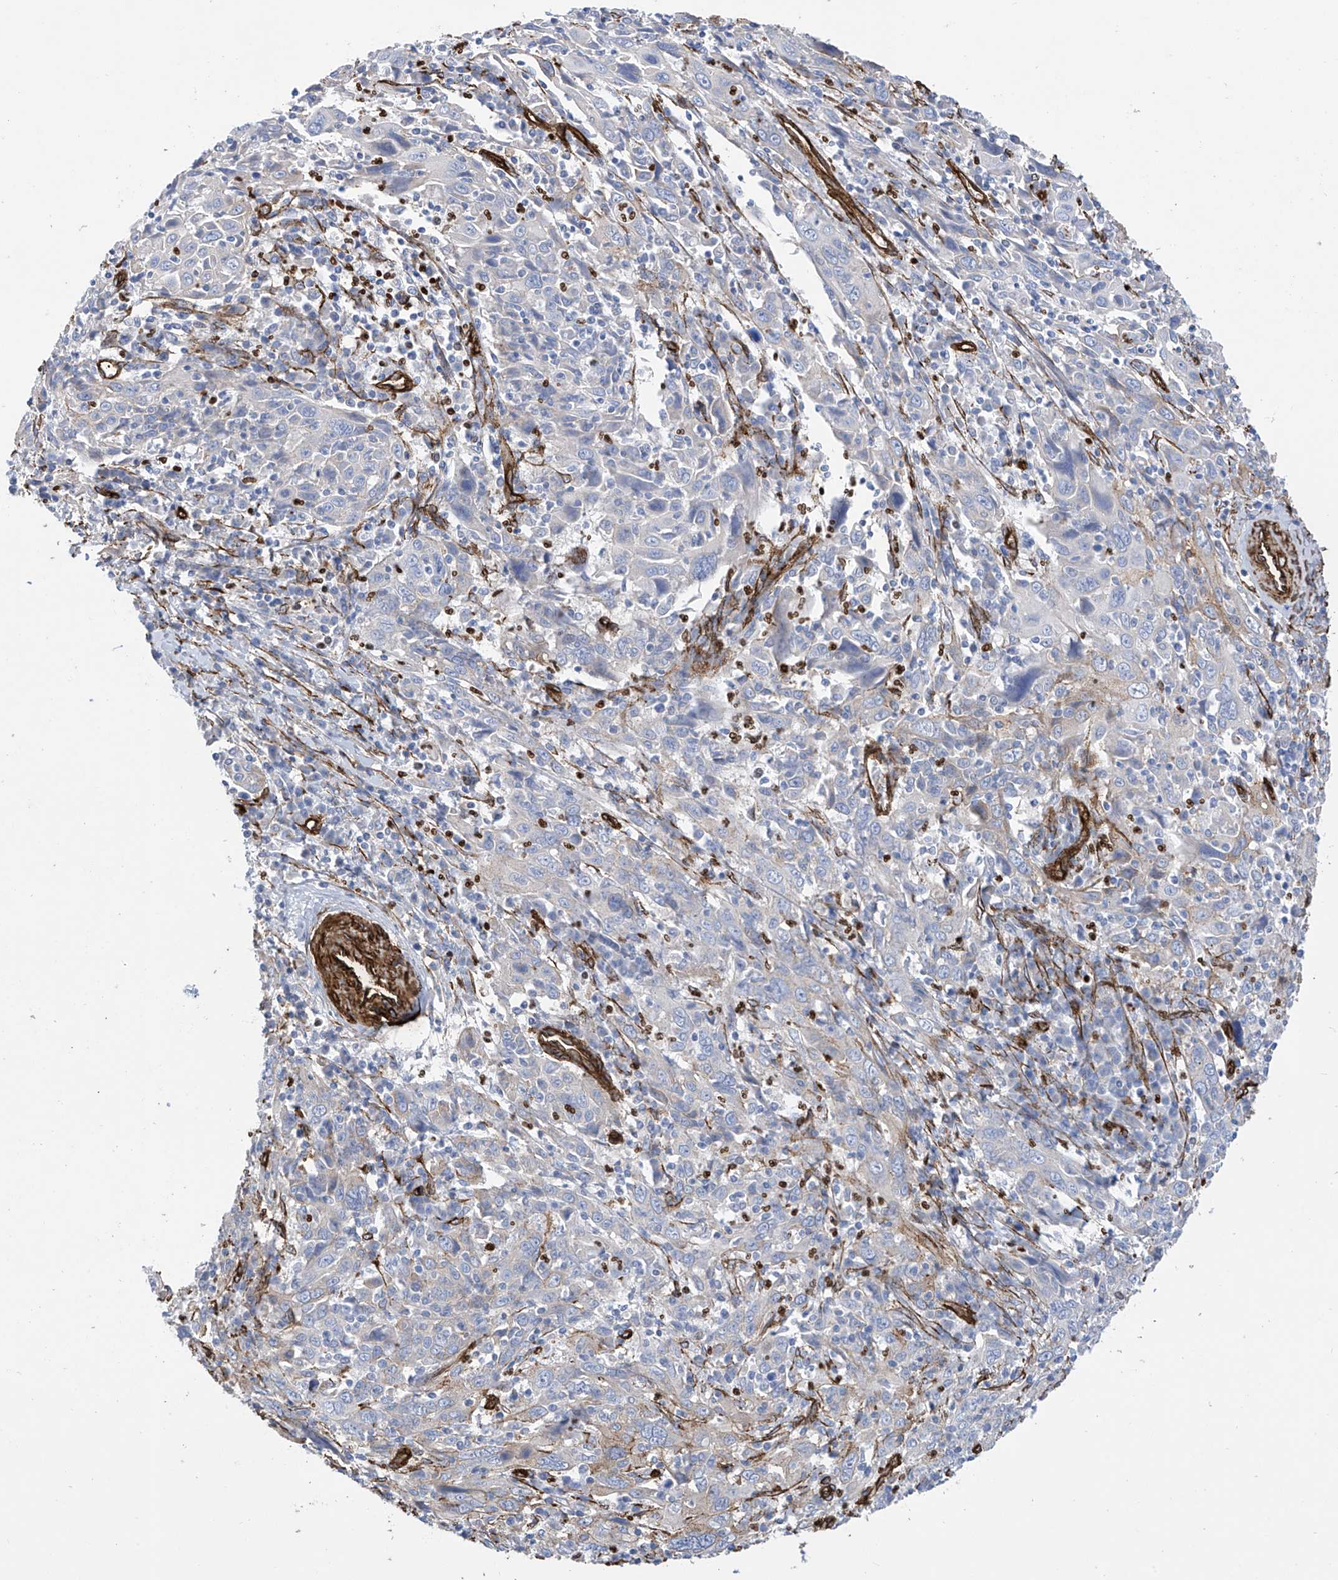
{"staining": {"intensity": "negative", "quantity": "none", "location": "none"}, "tissue": "cervical cancer", "cell_type": "Tumor cells", "image_type": "cancer", "snomed": [{"axis": "morphology", "description": "Squamous cell carcinoma, NOS"}, {"axis": "topography", "description": "Cervix"}], "caption": "Immunohistochemistry (IHC) of squamous cell carcinoma (cervical) demonstrates no expression in tumor cells.", "gene": "UBTD1", "patient": {"sex": "female", "age": 46}}